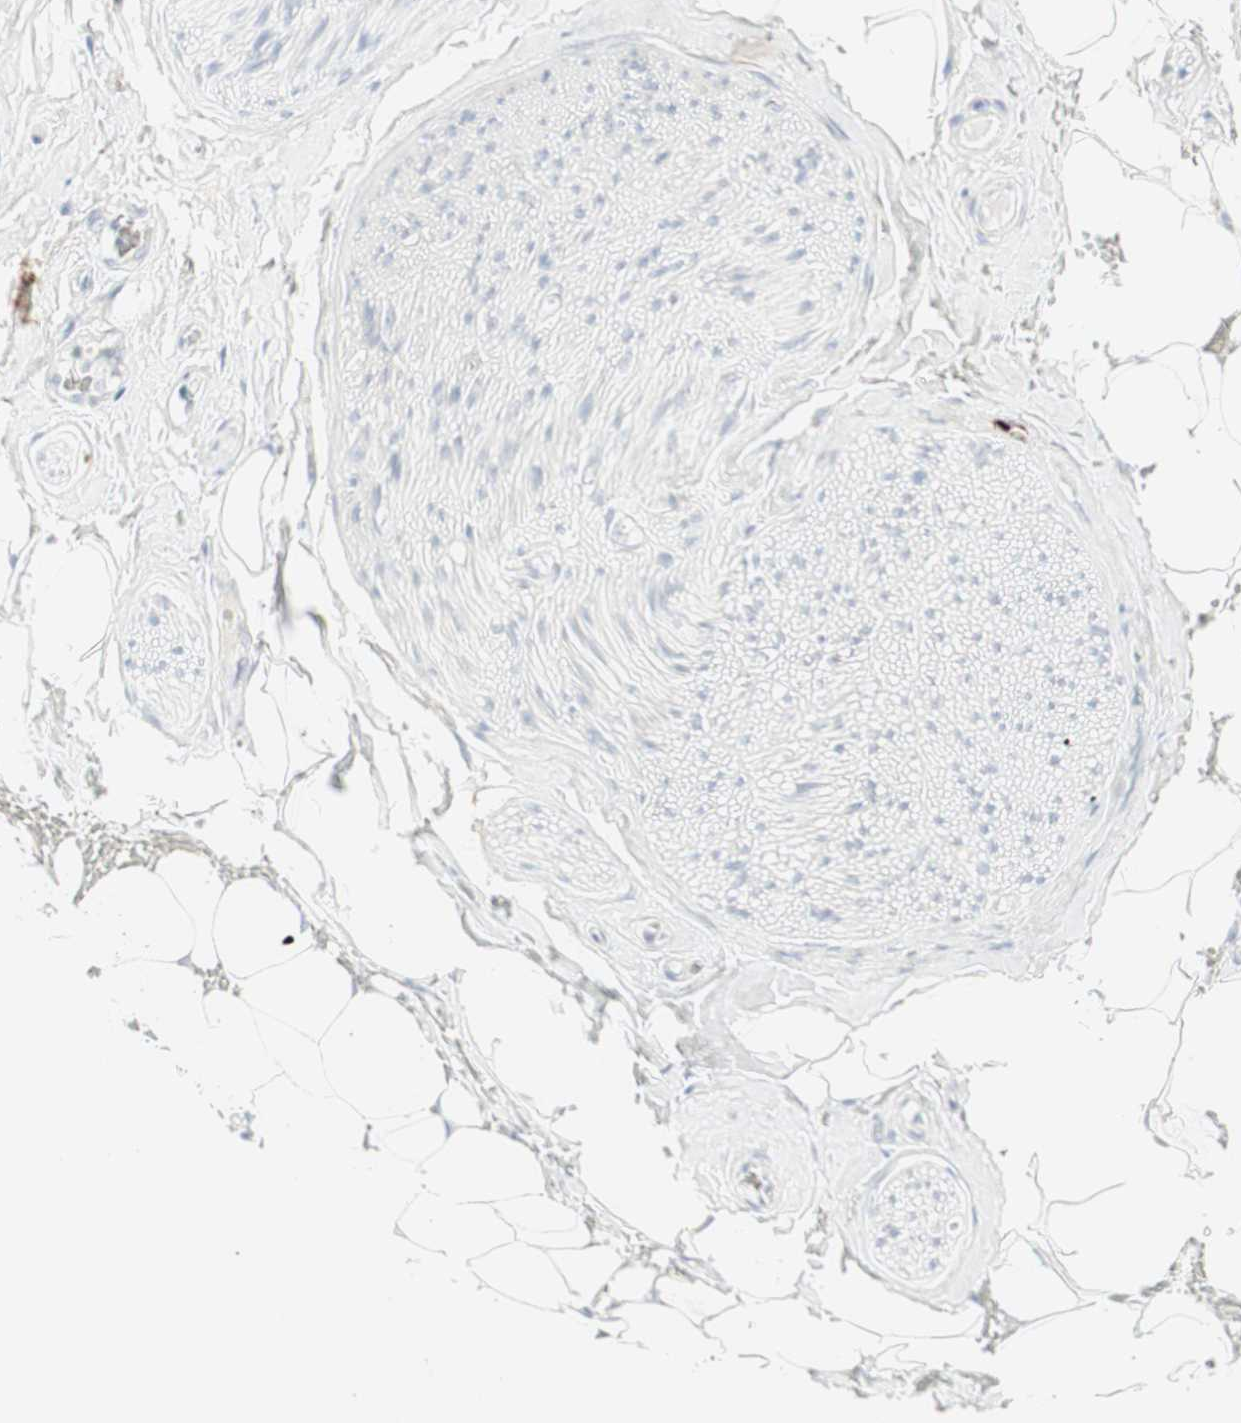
{"staining": {"intensity": "negative", "quantity": "none", "location": "none"}, "tissue": "adipose tissue", "cell_type": "Adipocytes", "image_type": "normal", "snomed": [{"axis": "morphology", "description": "Normal tissue, NOS"}, {"axis": "topography", "description": "Peripheral nerve tissue"}], "caption": "This photomicrograph is of unremarkable adipose tissue stained with IHC to label a protein in brown with the nuclei are counter-stained blue. There is no expression in adipocytes.", "gene": "MDK", "patient": {"sex": "male", "age": 70}}